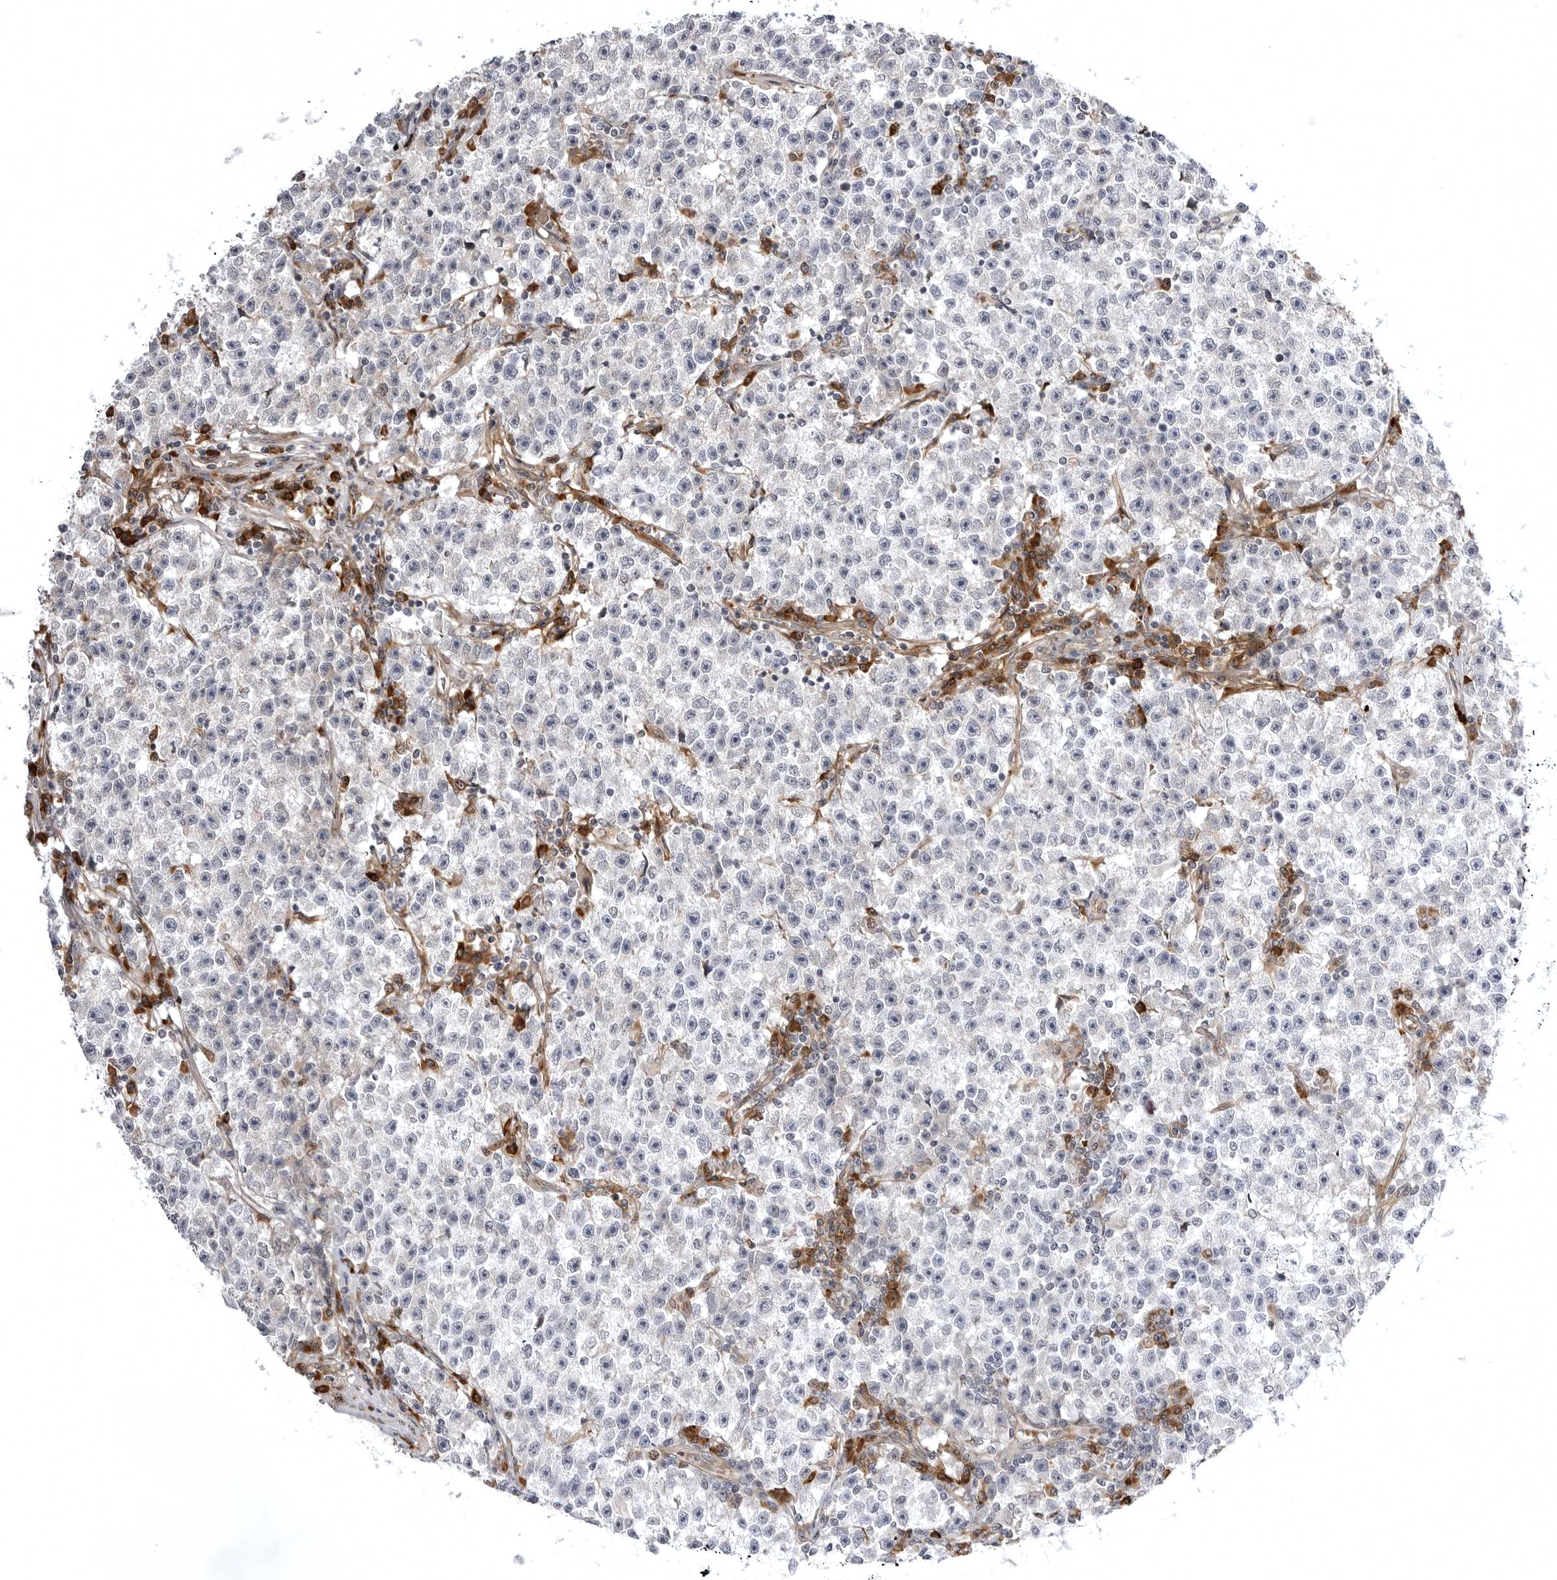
{"staining": {"intensity": "negative", "quantity": "none", "location": "none"}, "tissue": "testis cancer", "cell_type": "Tumor cells", "image_type": "cancer", "snomed": [{"axis": "morphology", "description": "Seminoma, NOS"}, {"axis": "topography", "description": "Testis"}], "caption": "Tumor cells show no significant protein expression in testis cancer.", "gene": "ARL5A", "patient": {"sex": "male", "age": 22}}